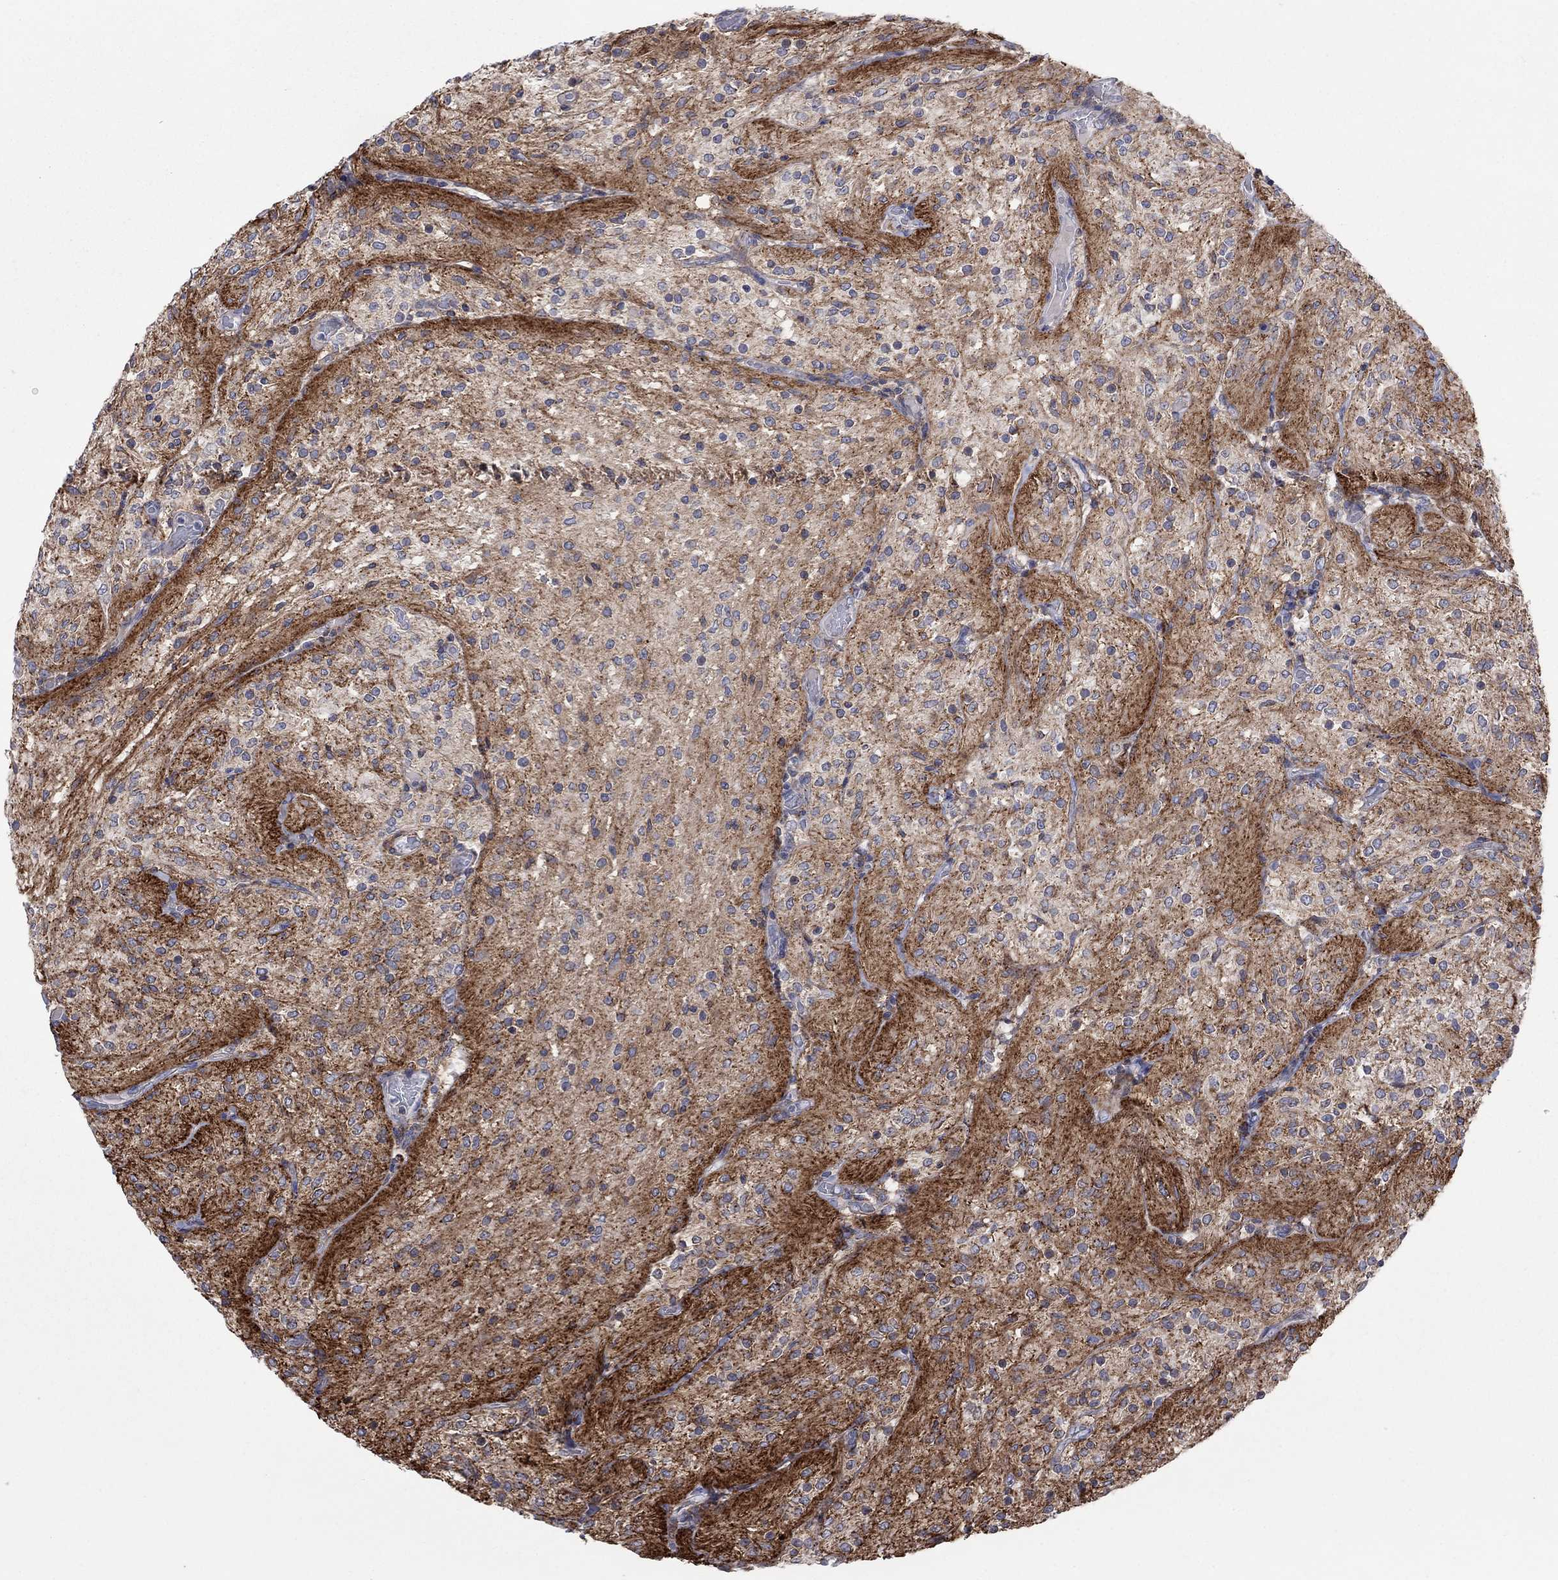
{"staining": {"intensity": "strong", "quantity": "<25%", "location": "cytoplasmic/membranous"}, "tissue": "glioma", "cell_type": "Tumor cells", "image_type": "cancer", "snomed": [{"axis": "morphology", "description": "Glioma, malignant, Low grade"}, {"axis": "topography", "description": "Brain"}], "caption": "Glioma stained with immunohistochemistry (IHC) exhibits strong cytoplasmic/membranous staining in about <25% of tumor cells. (DAB (3,3'-diaminobenzidine) = brown stain, brightfield microscopy at high magnification).", "gene": "SLC35F2", "patient": {"sex": "male", "age": 3}}